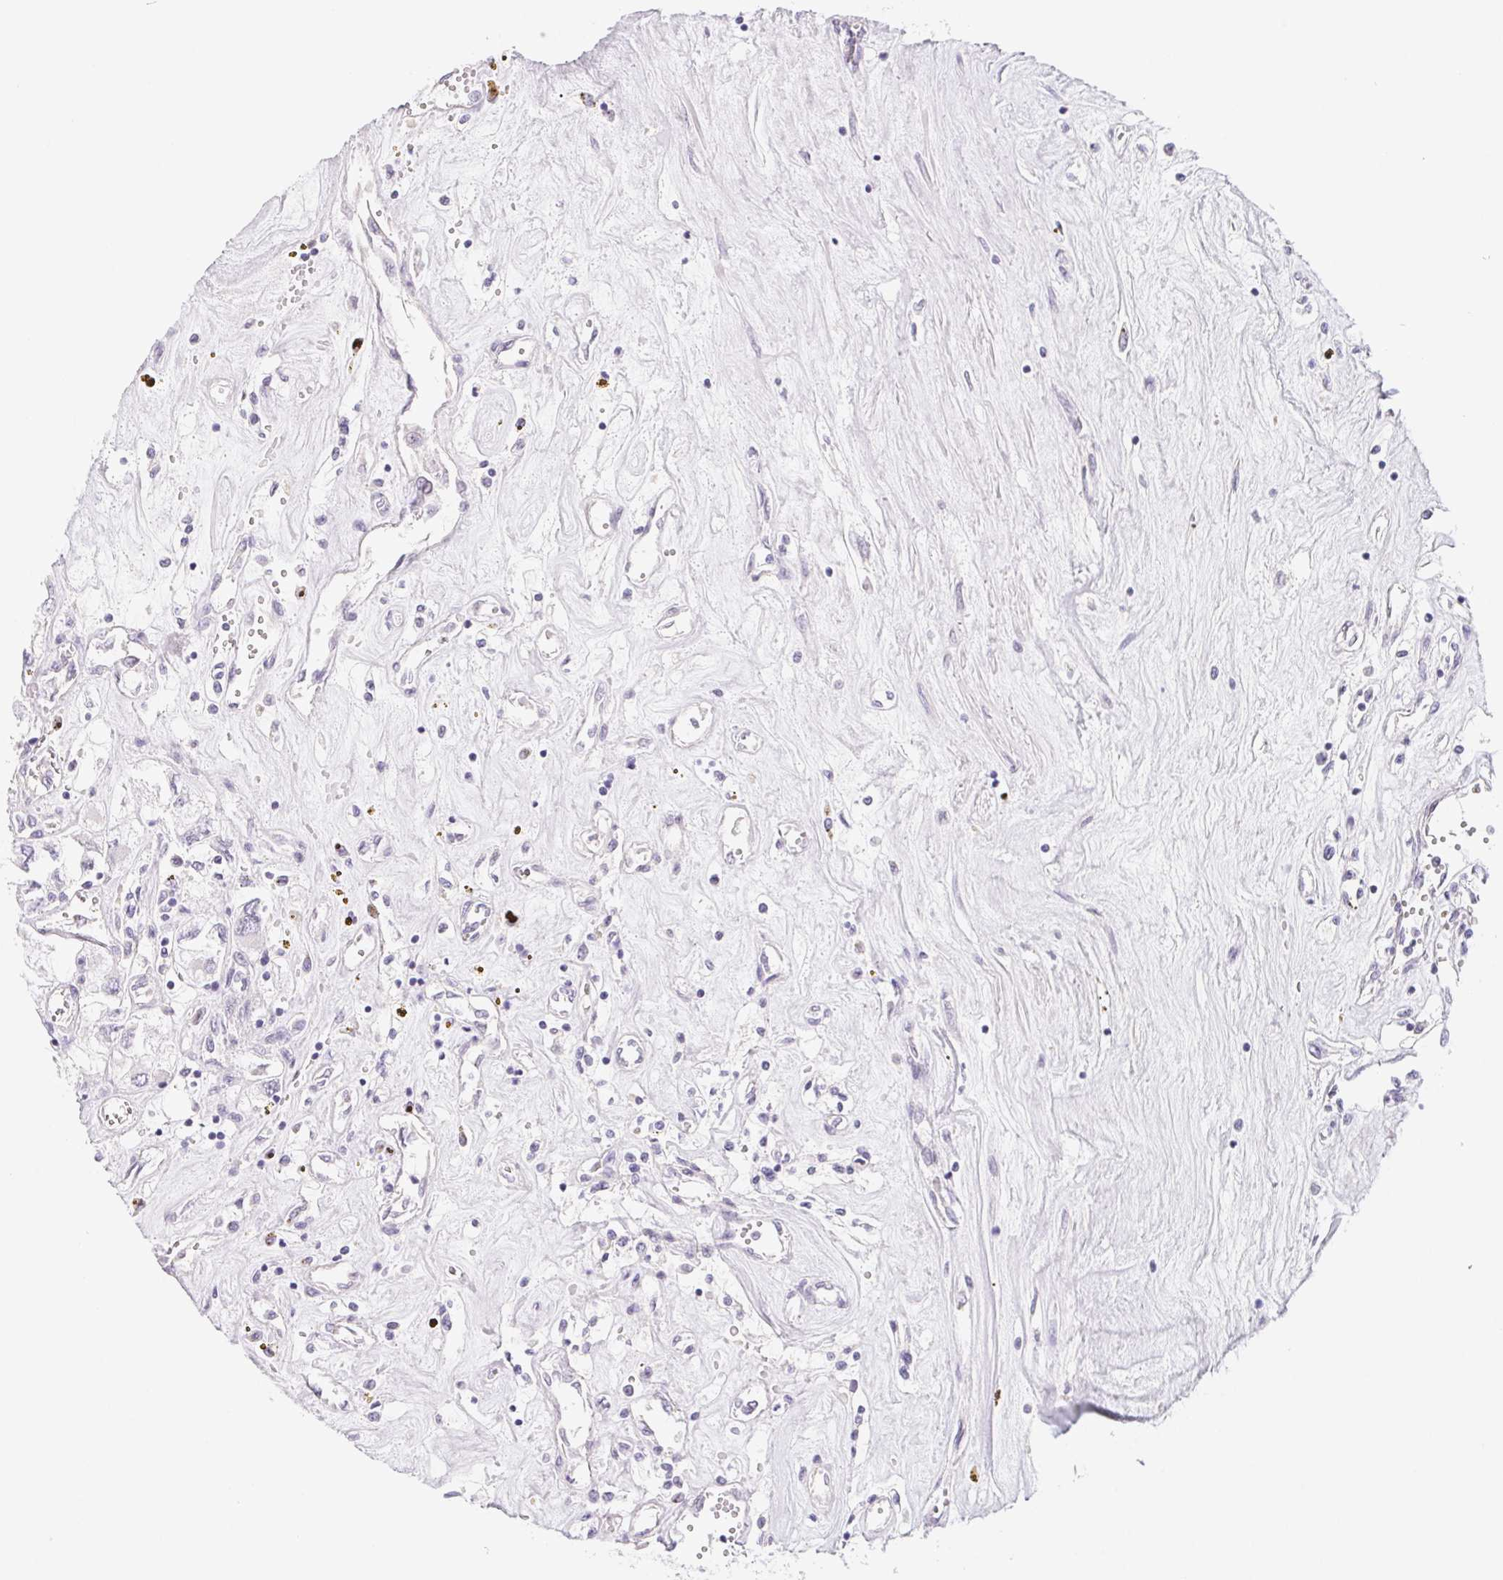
{"staining": {"intensity": "negative", "quantity": "none", "location": "none"}, "tissue": "renal cancer", "cell_type": "Tumor cells", "image_type": "cancer", "snomed": [{"axis": "morphology", "description": "Adenocarcinoma, NOS"}, {"axis": "topography", "description": "Kidney"}], "caption": "The immunohistochemistry image has no significant expression in tumor cells of renal cancer tissue. (DAB (3,3'-diaminobenzidine) immunohistochemistry (IHC) visualized using brightfield microscopy, high magnification).", "gene": "CTNND2", "patient": {"sex": "female", "age": 59}}